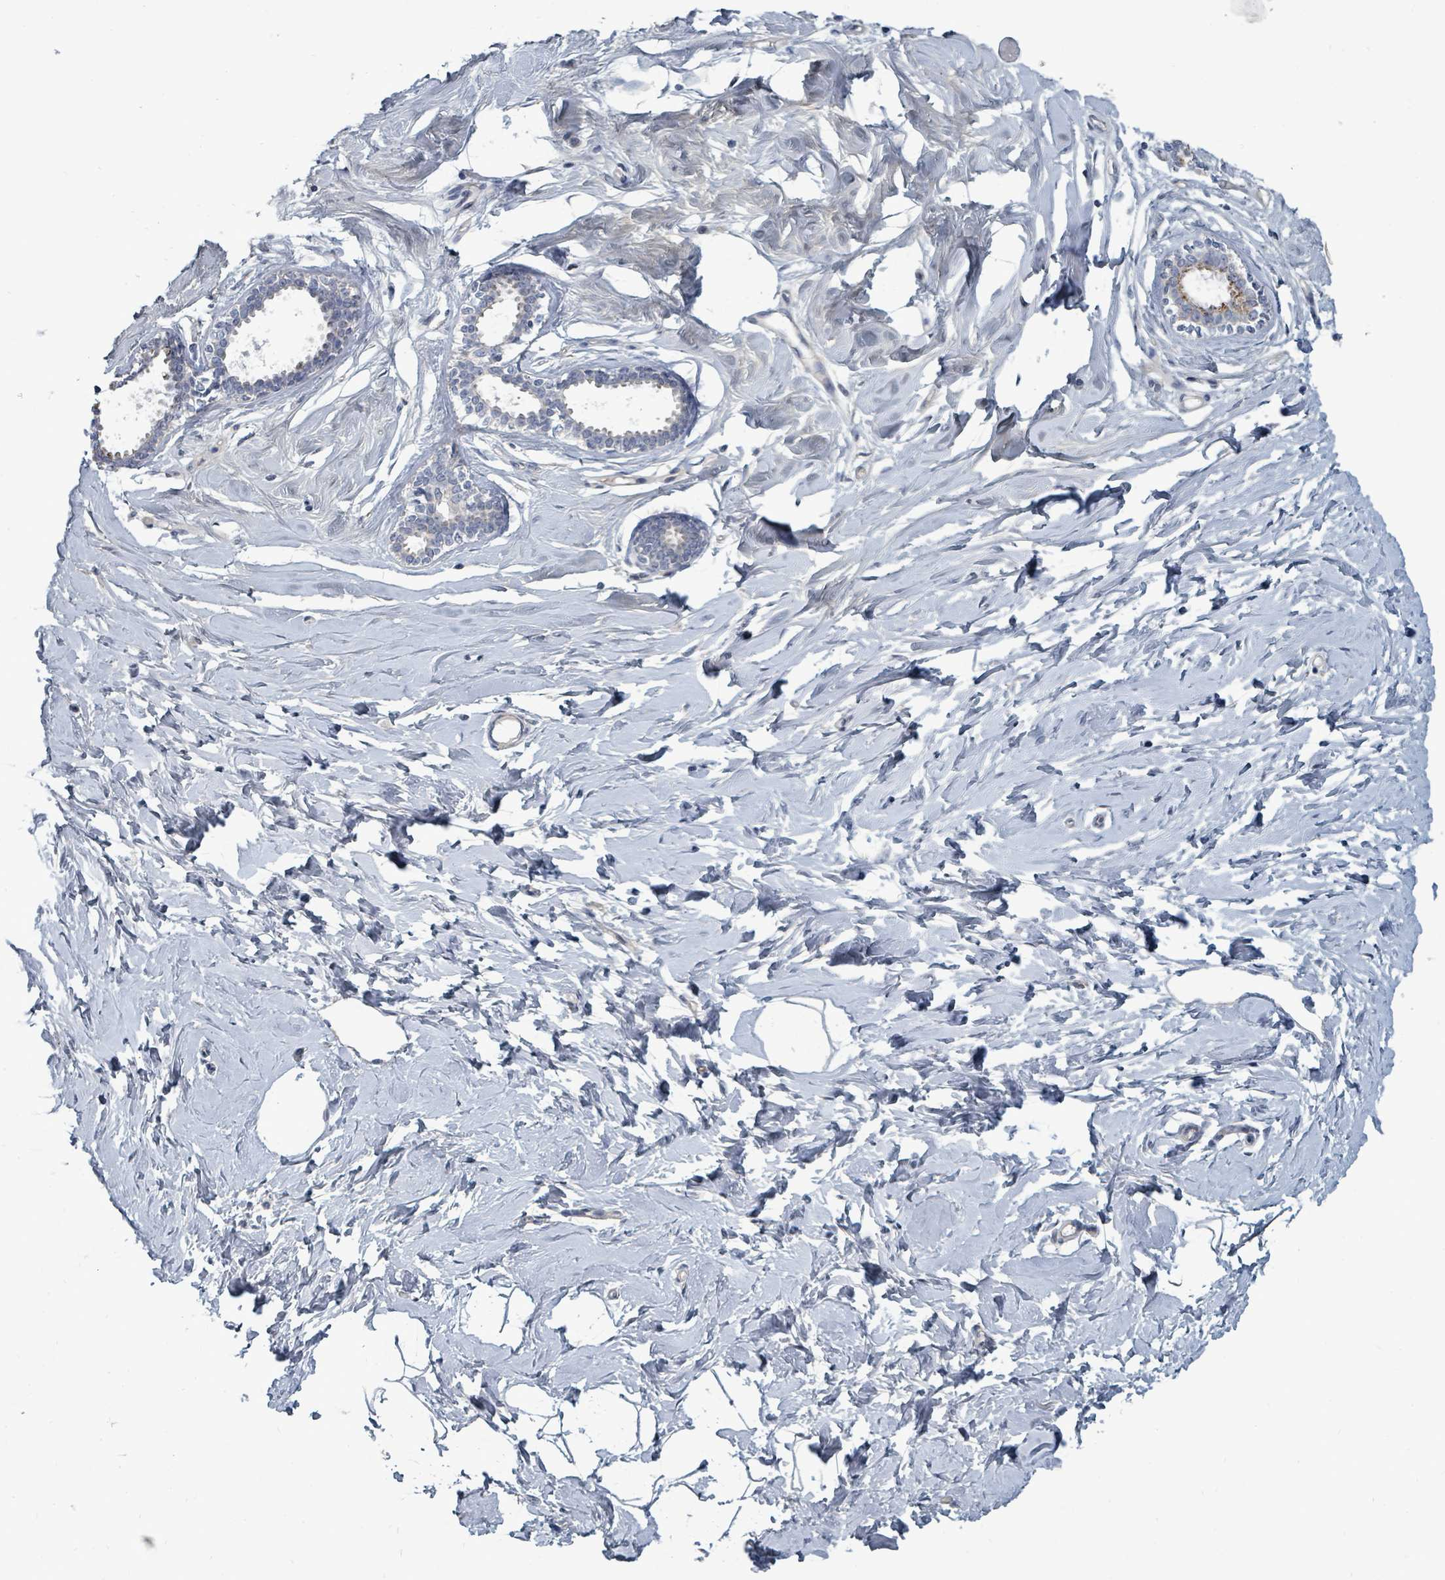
{"staining": {"intensity": "negative", "quantity": "none", "location": "none"}, "tissue": "breast", "cell_type": "Adipocytes", "image_type": "normal", "snomed": [{"axis": "morphology", "description": "Normal tissue, NOS"}, {"axis": "topography", "description": "Breast"}], "caption": "An immunohistochemistry photomicrograph of unremarkable breast is shown. There is no staining in adipocytes of breast. Nuclei are stained in blue.", "gene": "TRDMT1", "patient": {"sex": "female", "age": 23}}